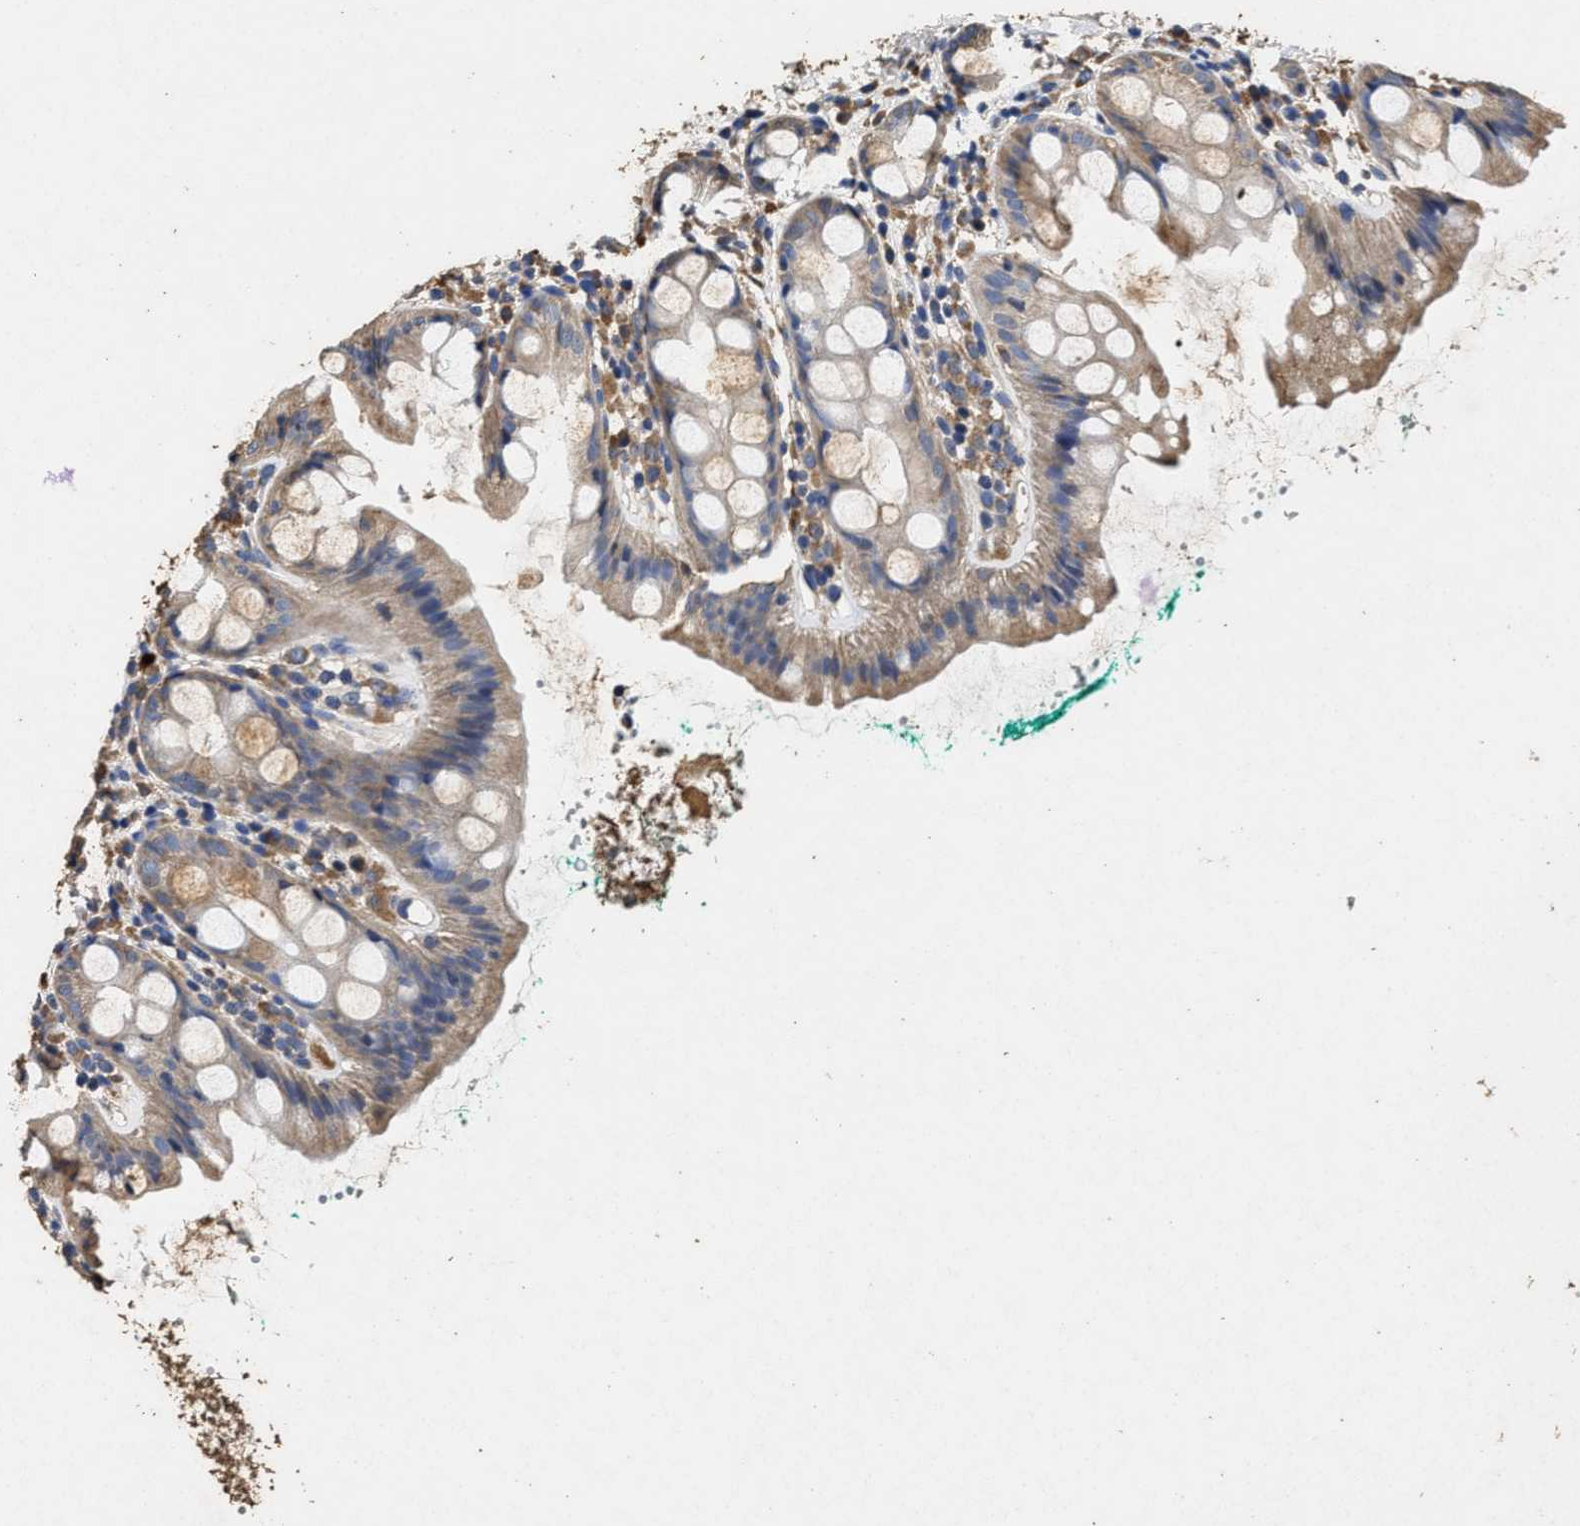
{"staining": {"intensity": "moderate", "quantity": ">75%", "location": "cytoplasmic/membranous"}, "tissue": "rectum", "cell_type": "Glandular cells", "image_type": "normal", "snomed": [{"axis": "morphology", "description": "Normal tissue, NOS"}, {"axis": "topography", "description": "Rectum"}], "caption": "Approximately >75% of glandular cells in normal rectum display moderate cytoplasmic/membranous protein positivity as visualized by brown immunohistochemical staining.", "gene": "PPM1K", "patient": {"sex": "female", "age": 65}}